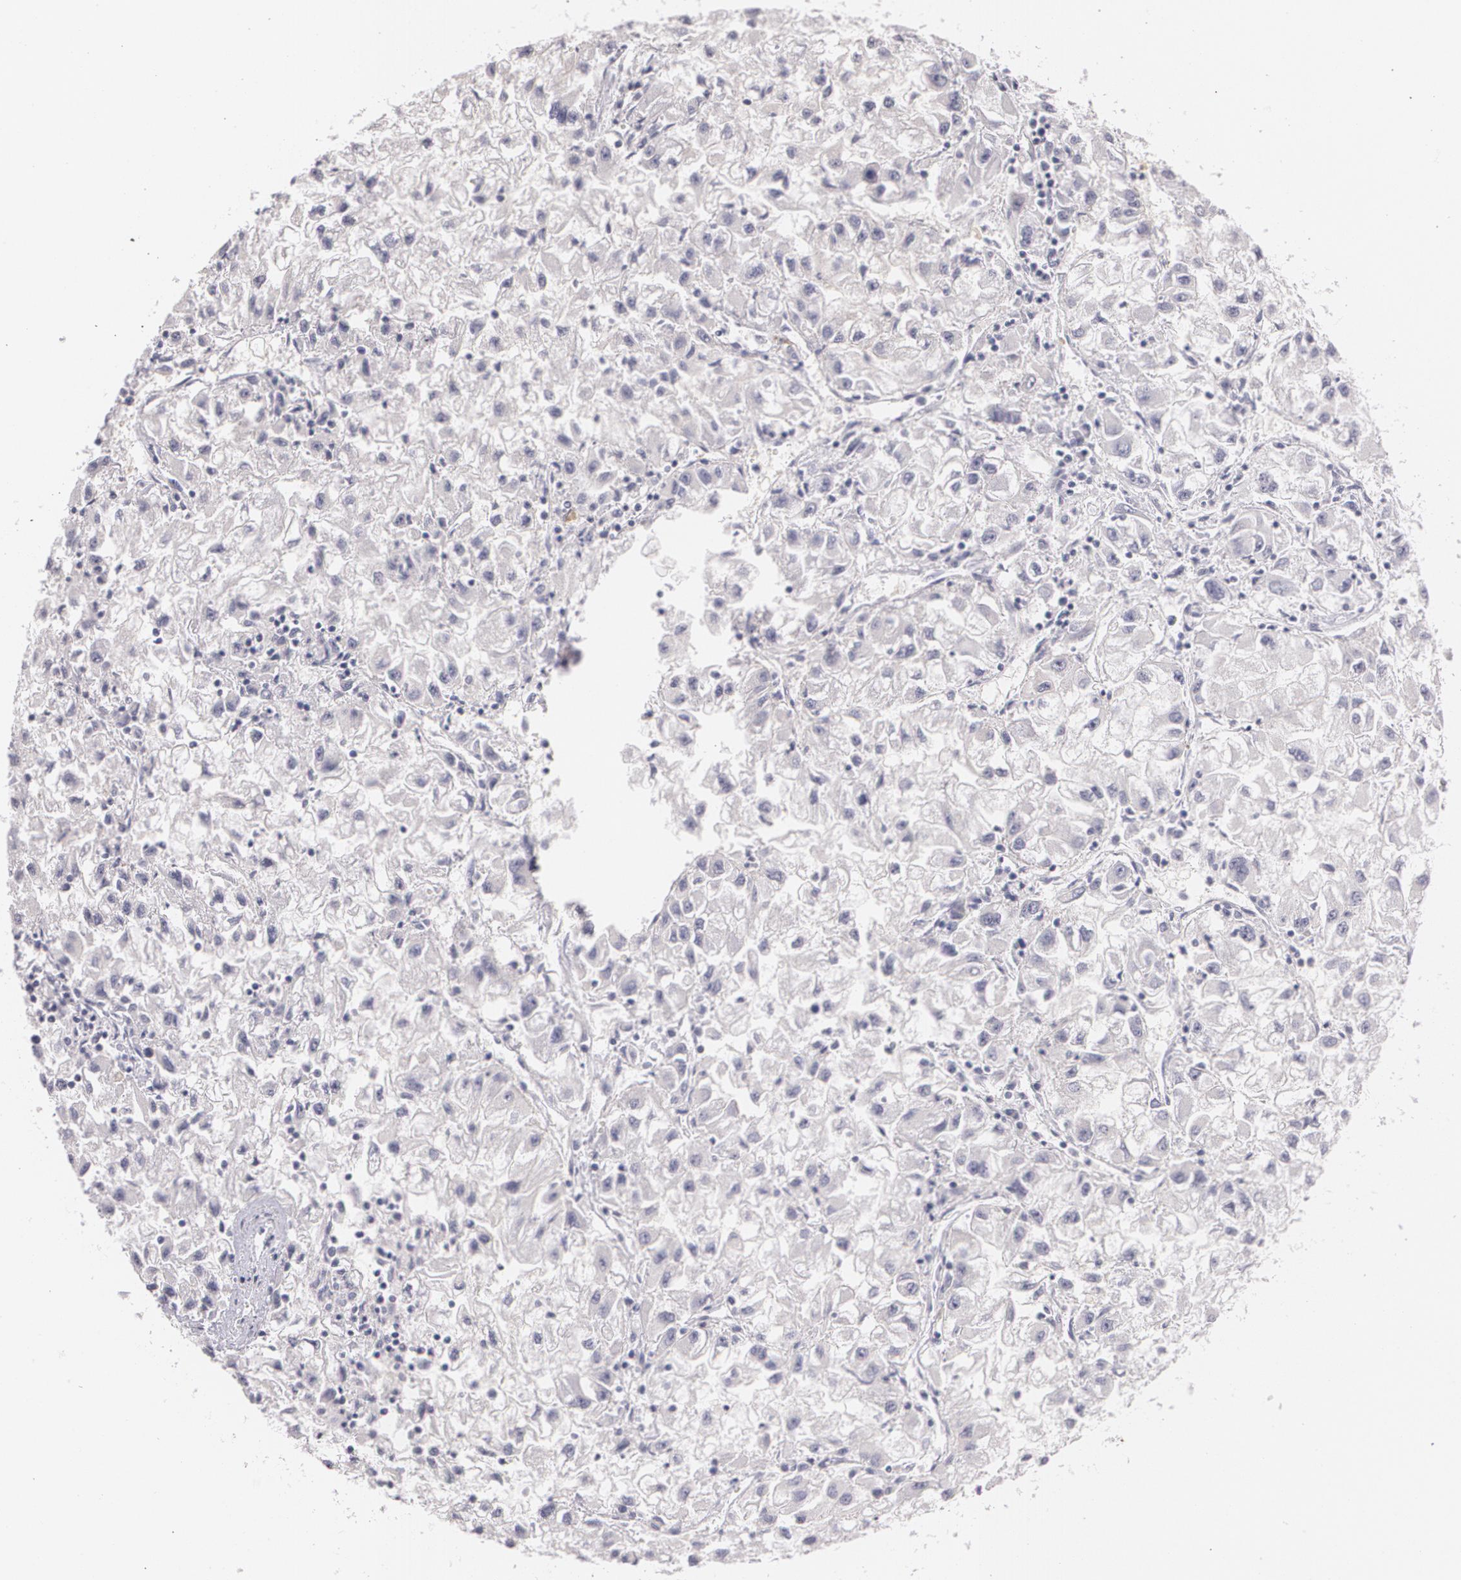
{"staining": {"intensity": "negative", "quantity": "none", "location": "none"}, "tissue": "renal cancer", "cell_type": "Tumor cells", "image_type": "cancer", "snomed": [{"axis": "morphology", "description": "Adenocarcinoma, NOS"}, {"axis": "topography", "description": "Kidney"}], "caption": "Tumor cells show no significant protein positivity in adenocarcinoma (renal).", "gene": "ZBTB16", "patient": {"sex": "male", "age": 59}}